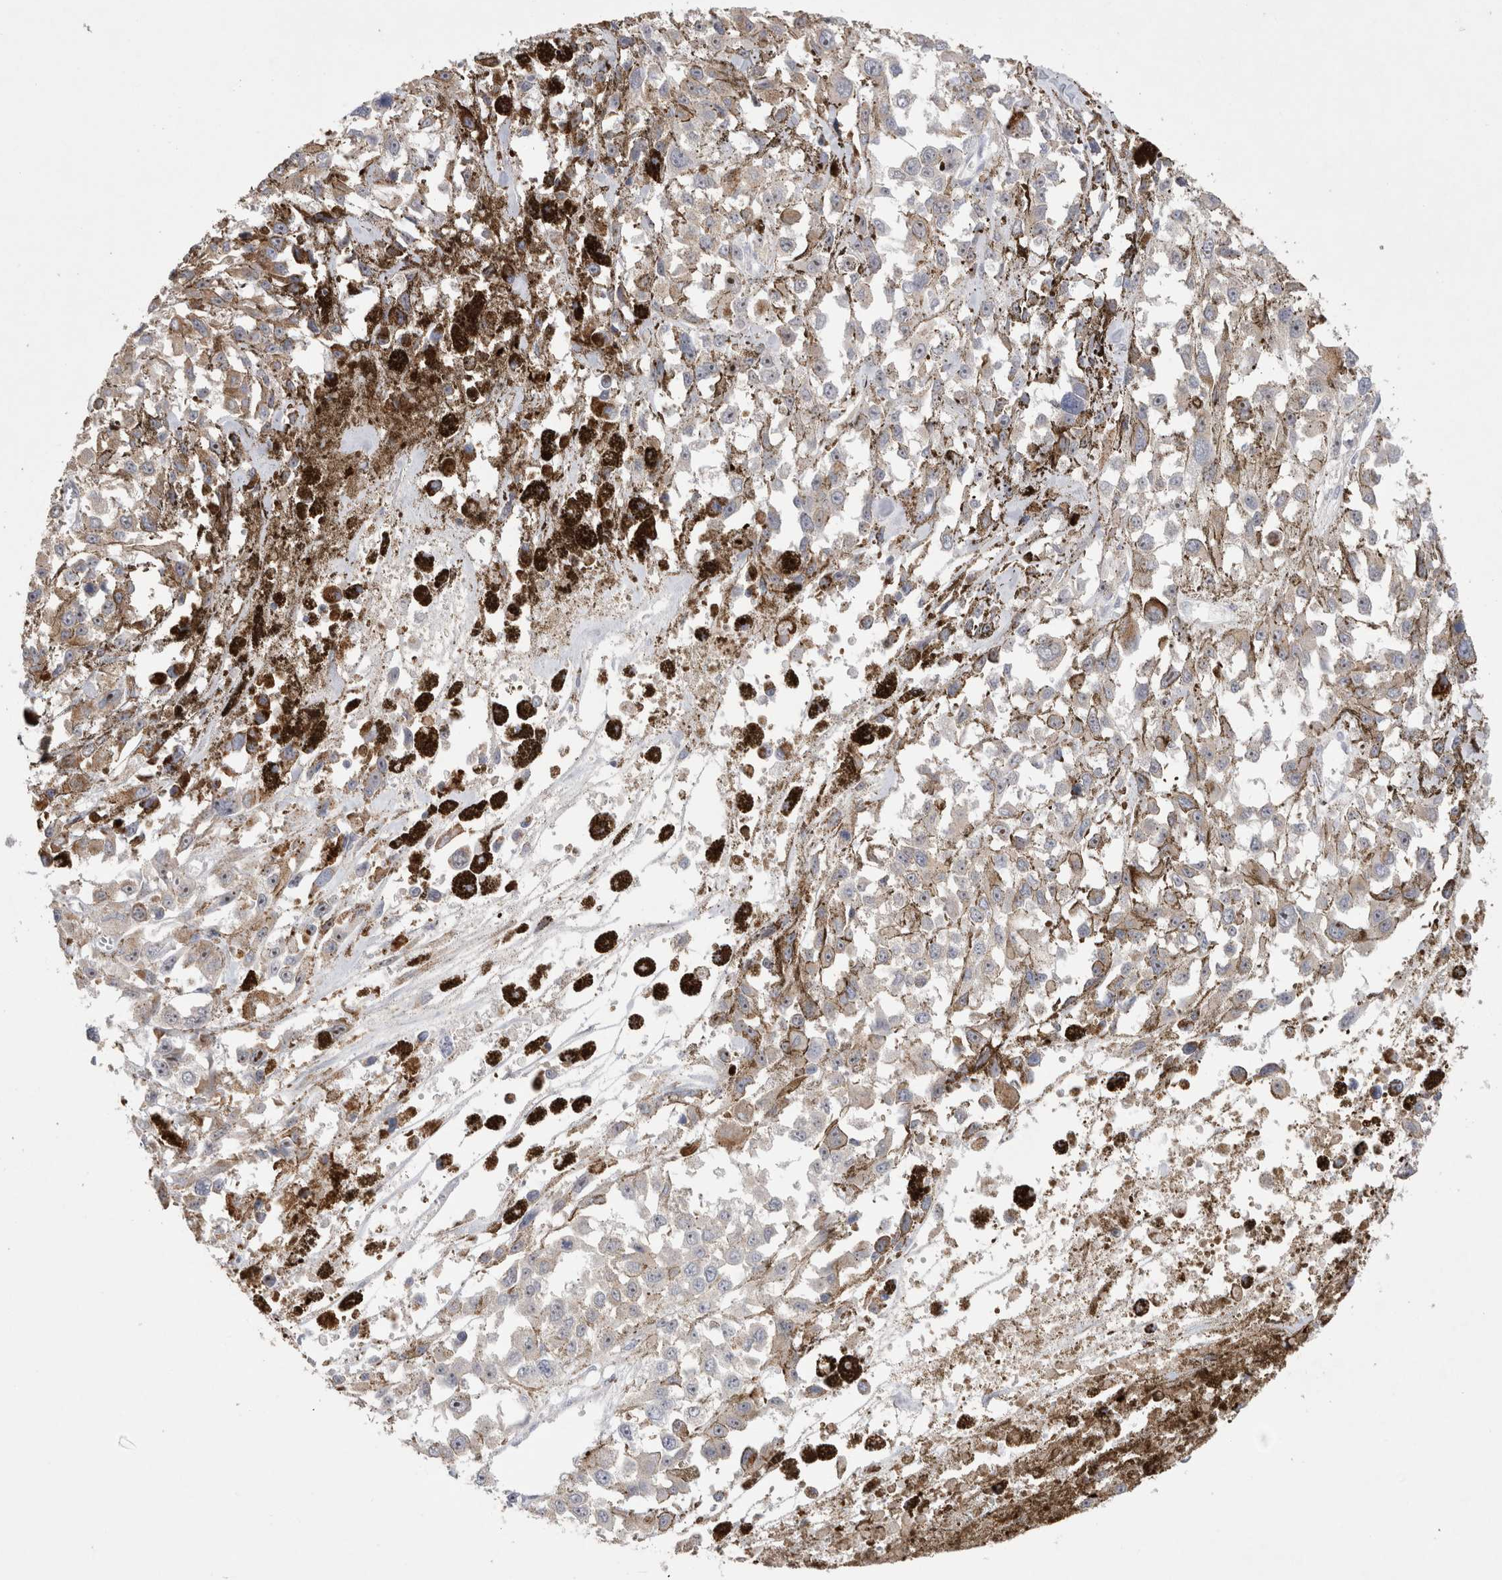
{"staining": {"intensity": "negative", "quantity": "none", "location": "none"}, "tissue": "melanoma", "cell_type": "Tumor cells", "image_type": "cancer", "snomed": [{"axis": "morphology", "description": "Malignant melanoma, Metastatic site"}, {"axis": "topography", "description": "Lymph node"}], "caption": "Immunohistochemistry (IHC) photomicrograph of malignant melanoma (metastatic site) stained for a protein (brown), which shows no staining in tumor cells.", "gene": "CHADL", "patient": {"sex": "male", "age": 59}}